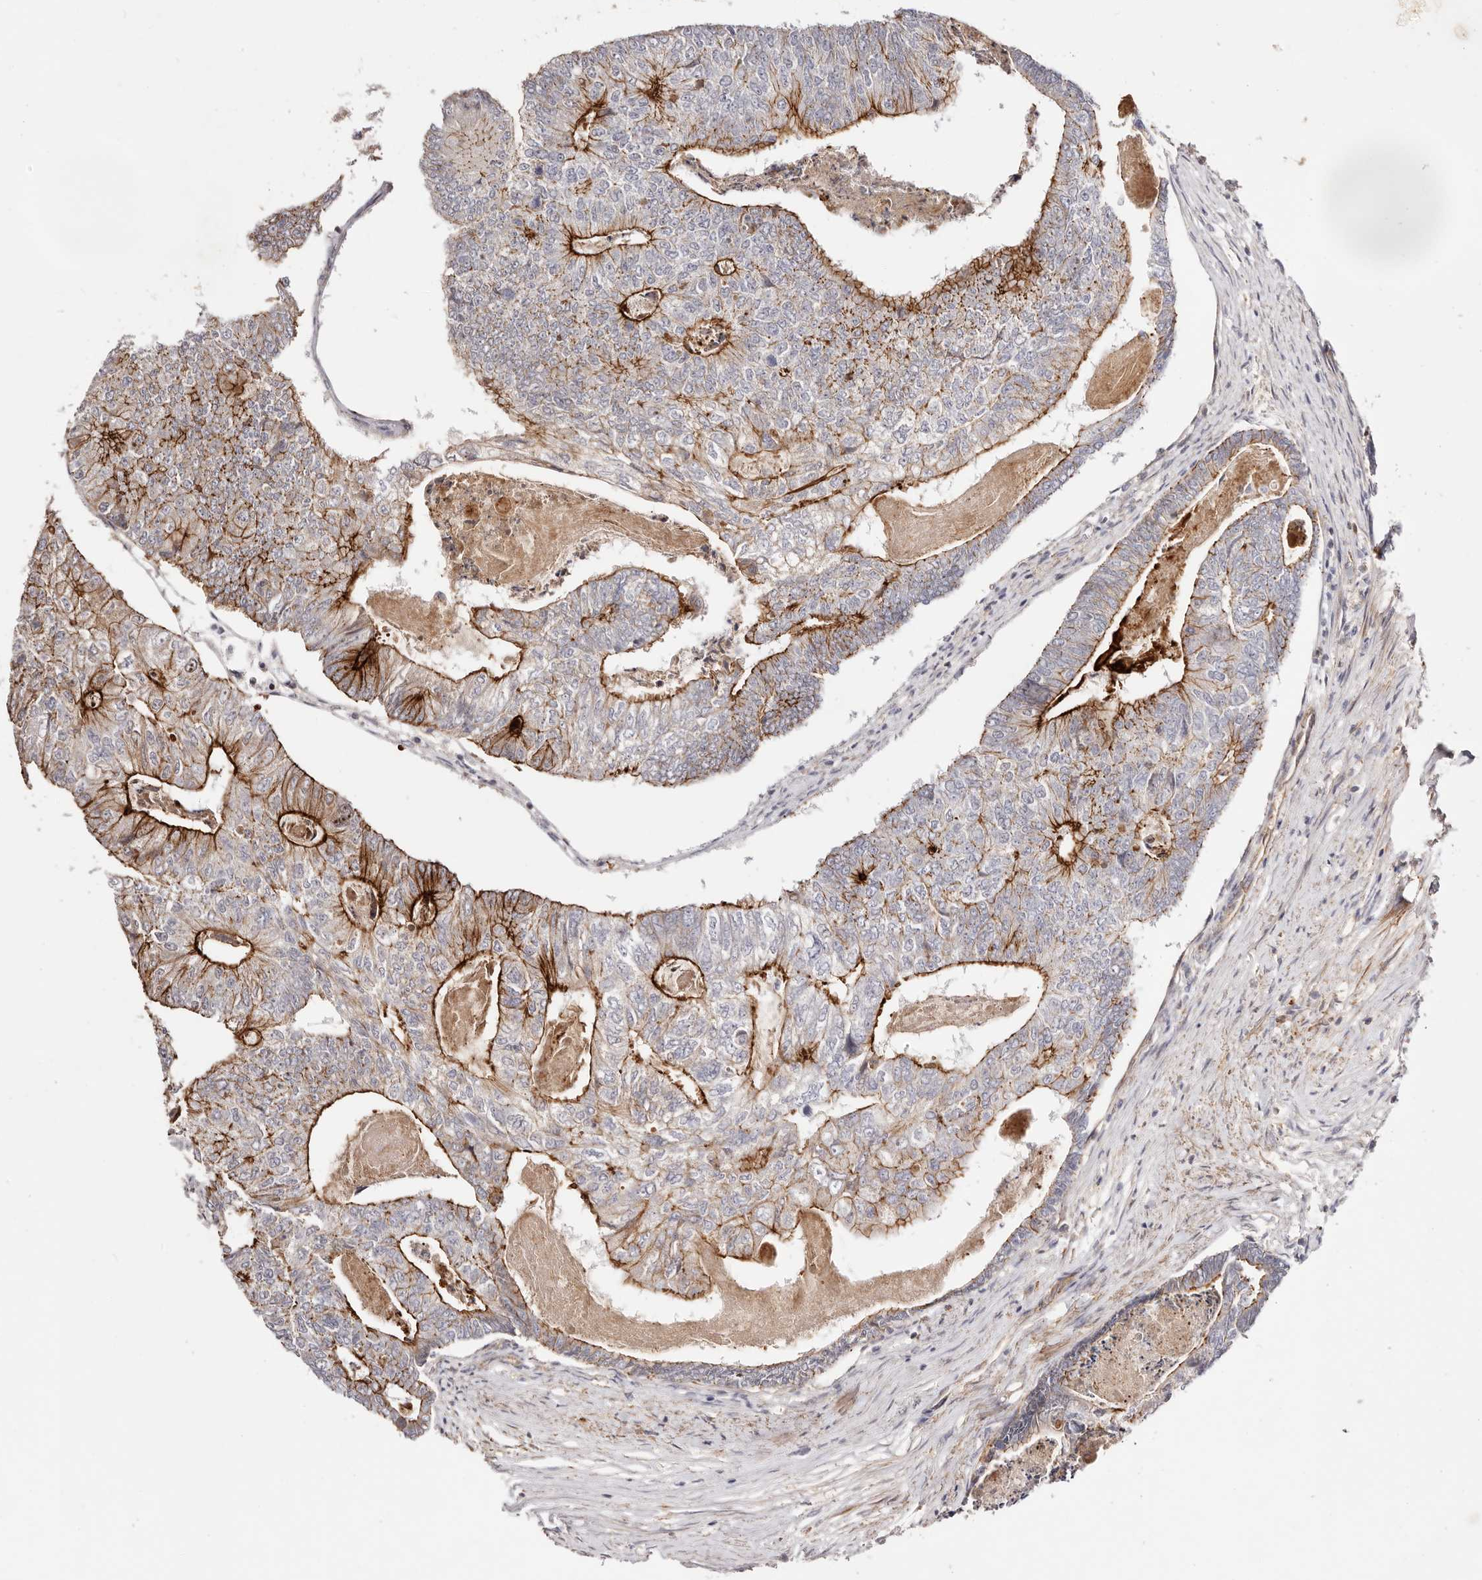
{"staining": {"intensity": "strong", "quantity": "25%-75%", "location": "cytoplasmic/membranous"}, "tissue": "colorectal cancer", "cell_type": "Tumor cells", "image_type": "cancer", "snomed": [{"axis": "morphology", "description": "Adenocarcinoma, NOS"}, {"axis": "topography", "description": "Colon"}], "caption": "This micrograph displays adenocarcinoma (colorectal) stained with immunohistochemistry to label a protein in brown. The cytoplasmic/membranous of tumor cells show strong positivity for the protein. Nuclei are counter-stained blue.", "gene": "SLC35B2", "patient": {"sex": "female", "age": 67}}